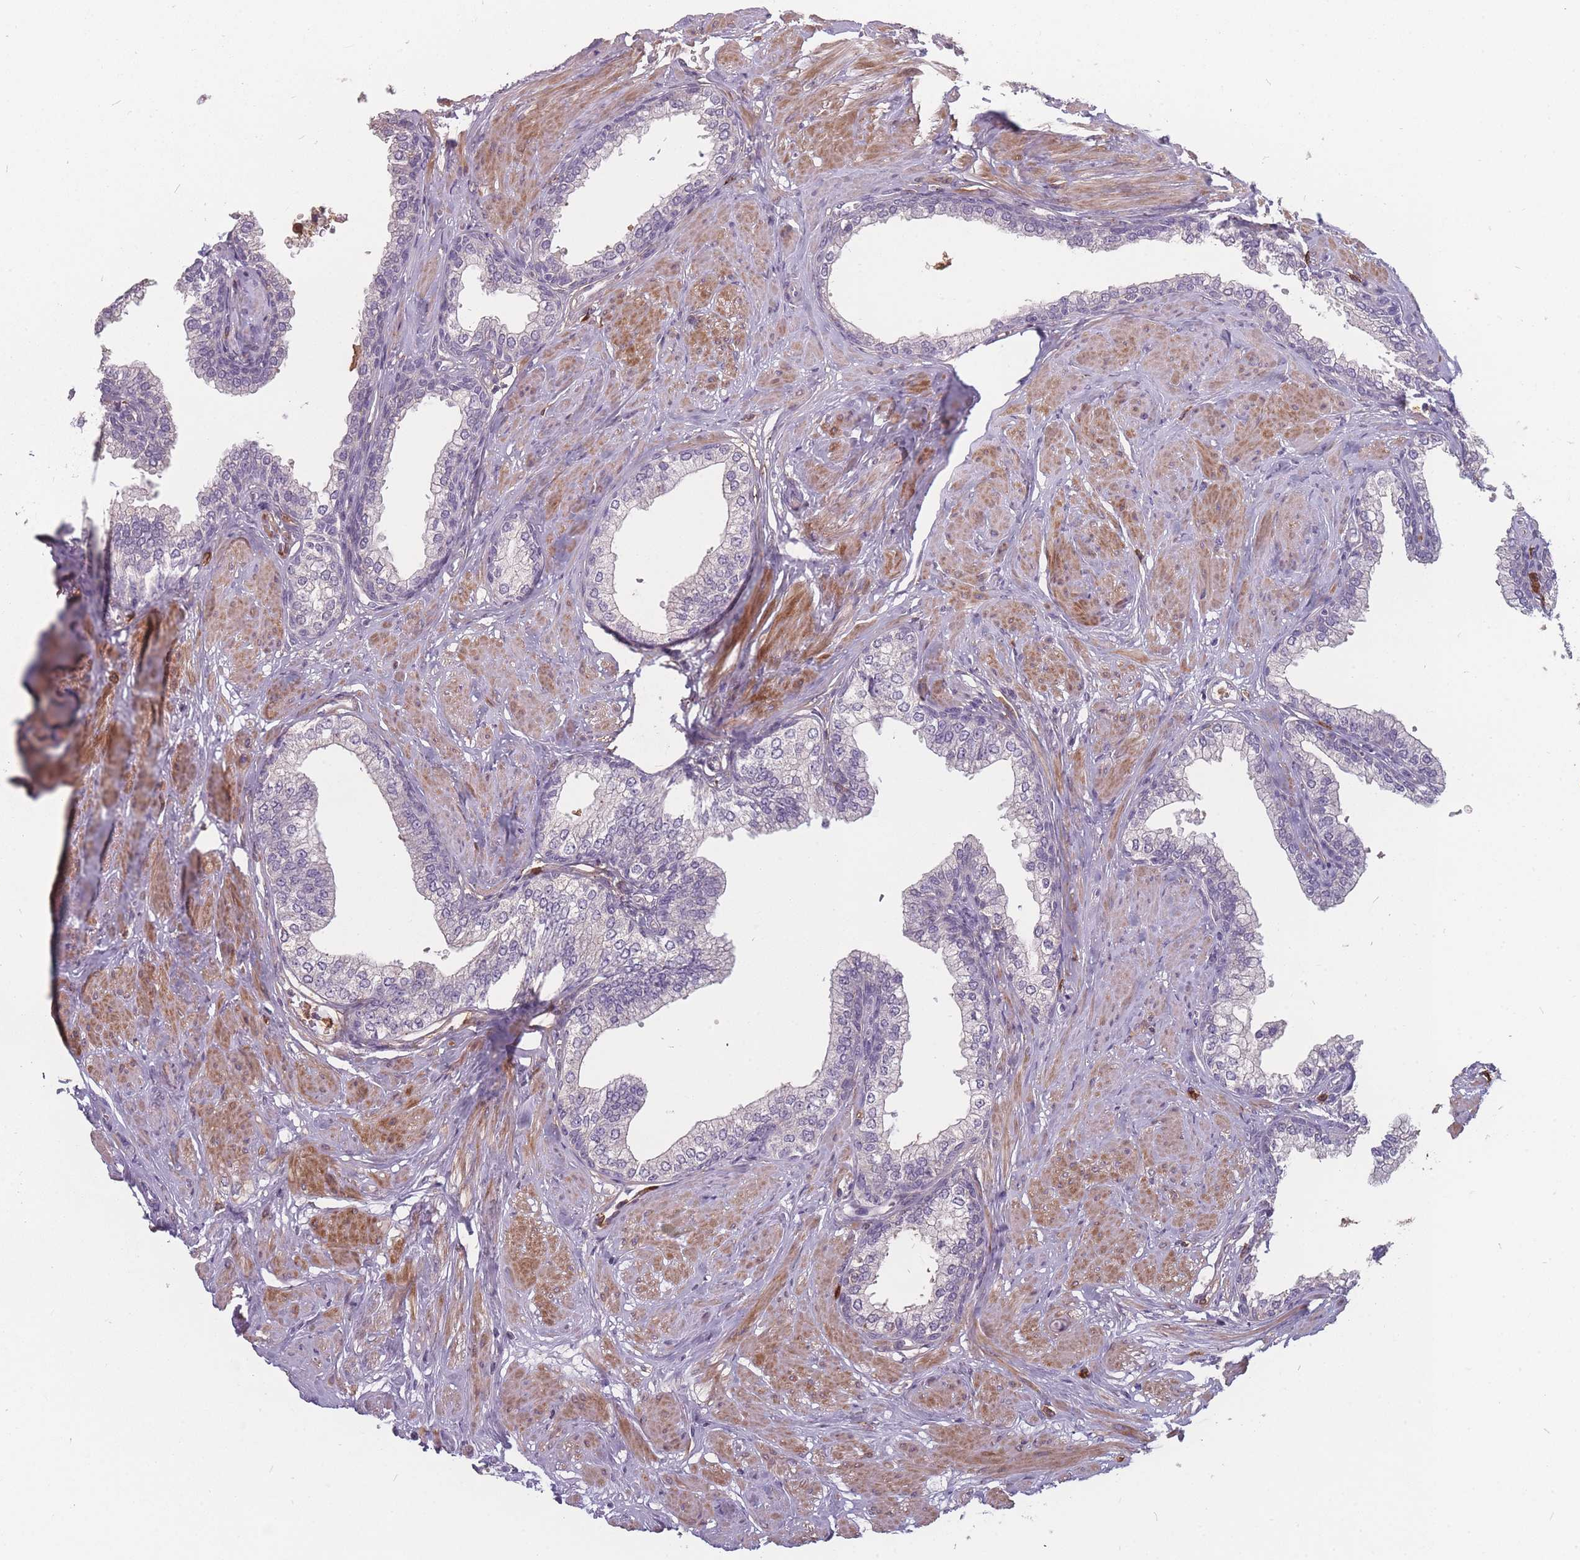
{"staining": {"intensity": "negative", "quantity": "none", "location": "none"}, "tissue": "prostate", "cell_type": "Glandular cells", "image_type": "normal", "snomed": [{"axis": "morphology", "description": "Normal tissue, NOS"}, {"axis": "morphology", "description": "Urothelial carcinoma, Low grade"}, {"axis": "topography", "description": "Urinary bladder"}, {"axis": "topography", "description": "Prostate"}], "caption": "DAB (3,3'-diaminobenzidine) immunohistochemical staining of benign prostate exhibits no significant staining in glandular cells.", "gene": "BST1", "patient": {"sex": "male", "age": 60}}